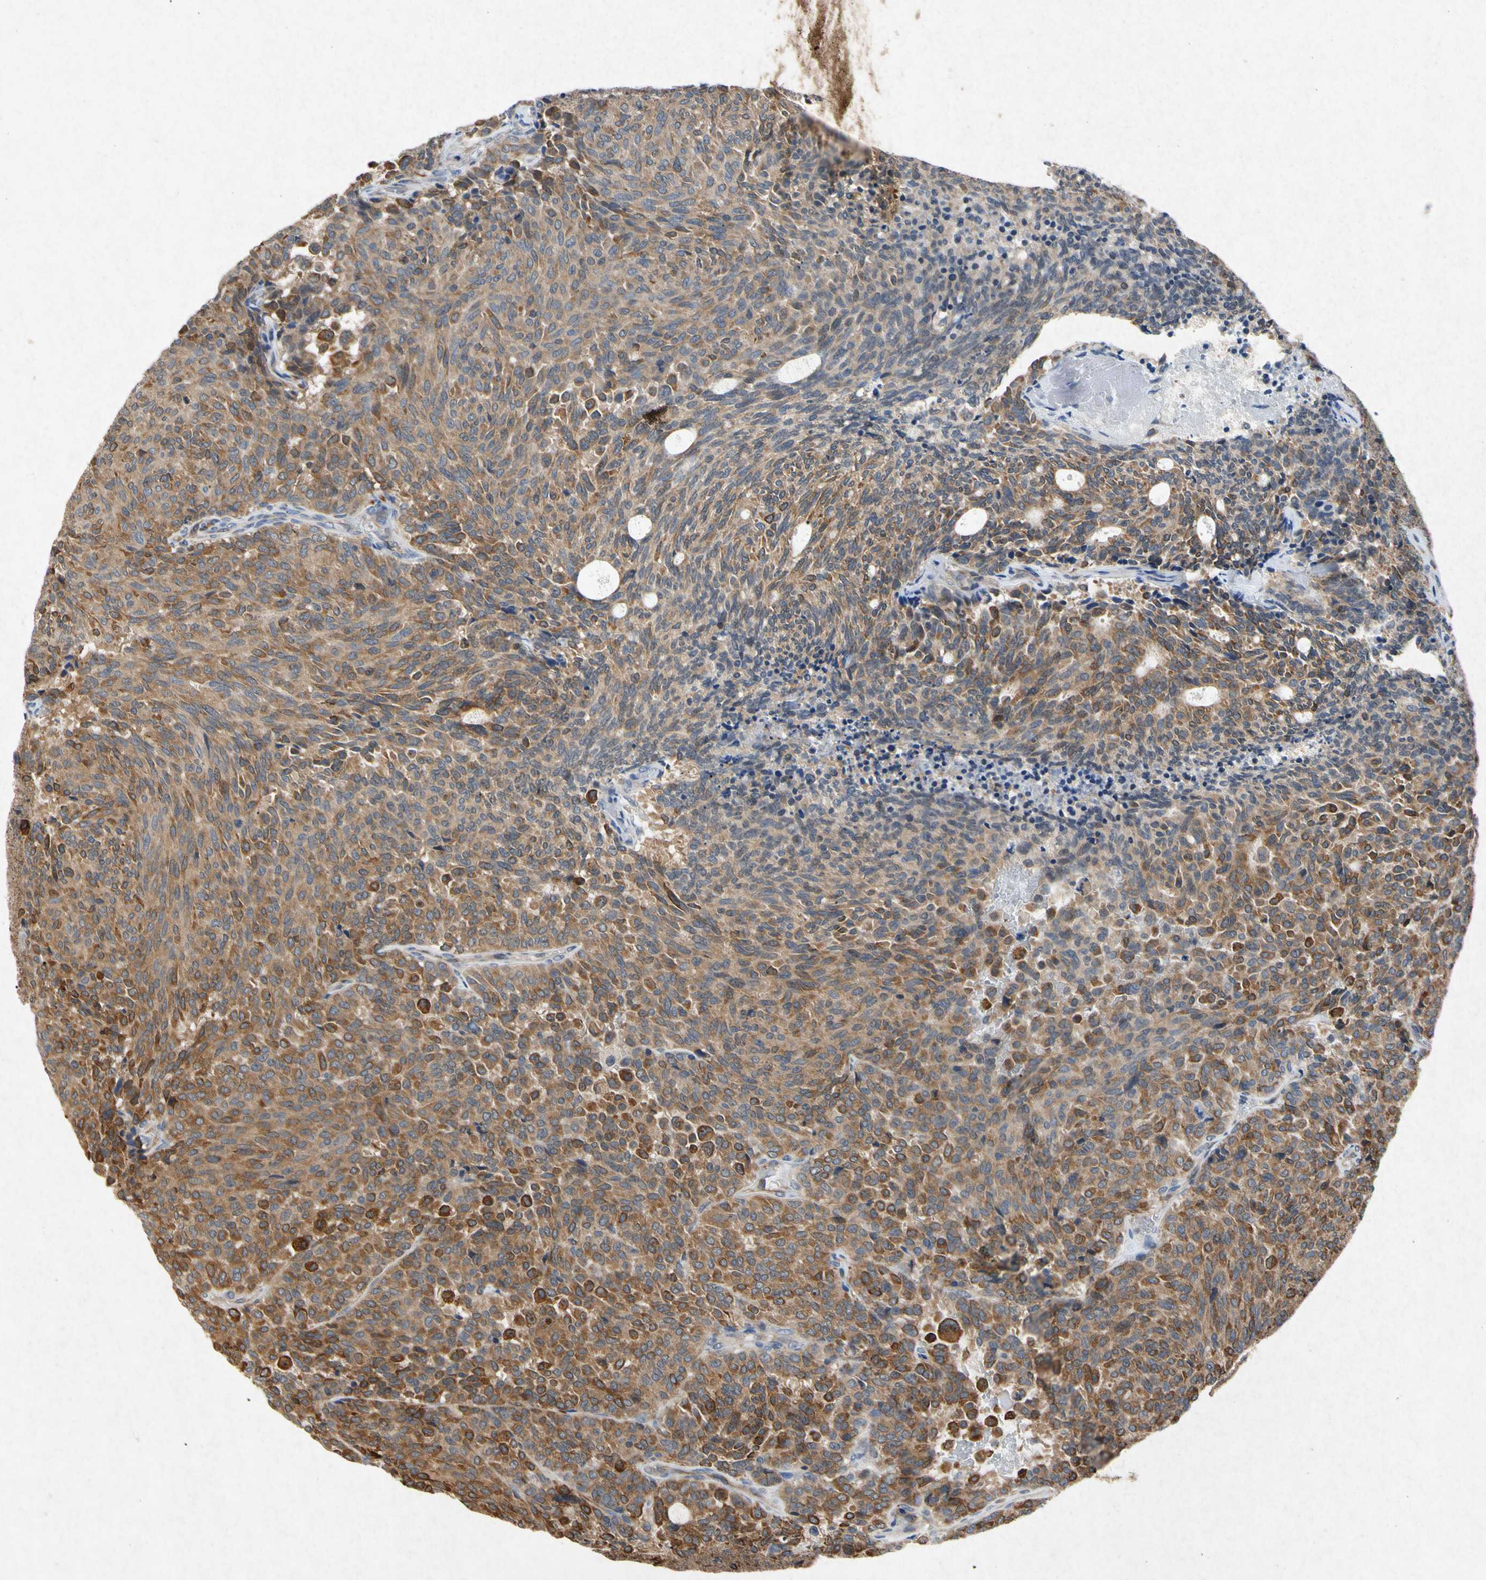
{"staining": {"intensity": "moderate", "quantity": ">75%", "location": "cytoplasmic/membranous"}, "tissue": "carcinoid", "cell_type": "Tumor cells", "image_type": "cancer", "snomed": [{"axis": "morphology", "description": "Carcinoid, malignant, NOS"}, {"axis": "topography", "description": "Pancreas"}], "caption": "DAB (3,3'-diaminobenzidine) immunohistochemical staining of human carcinoid exhibits moderate cytoplasmic/membranous protein positivity in about >75% of tumor cells.", "gene": "RPS6KA1", "patient": {"sex": "female", "age": 54}}